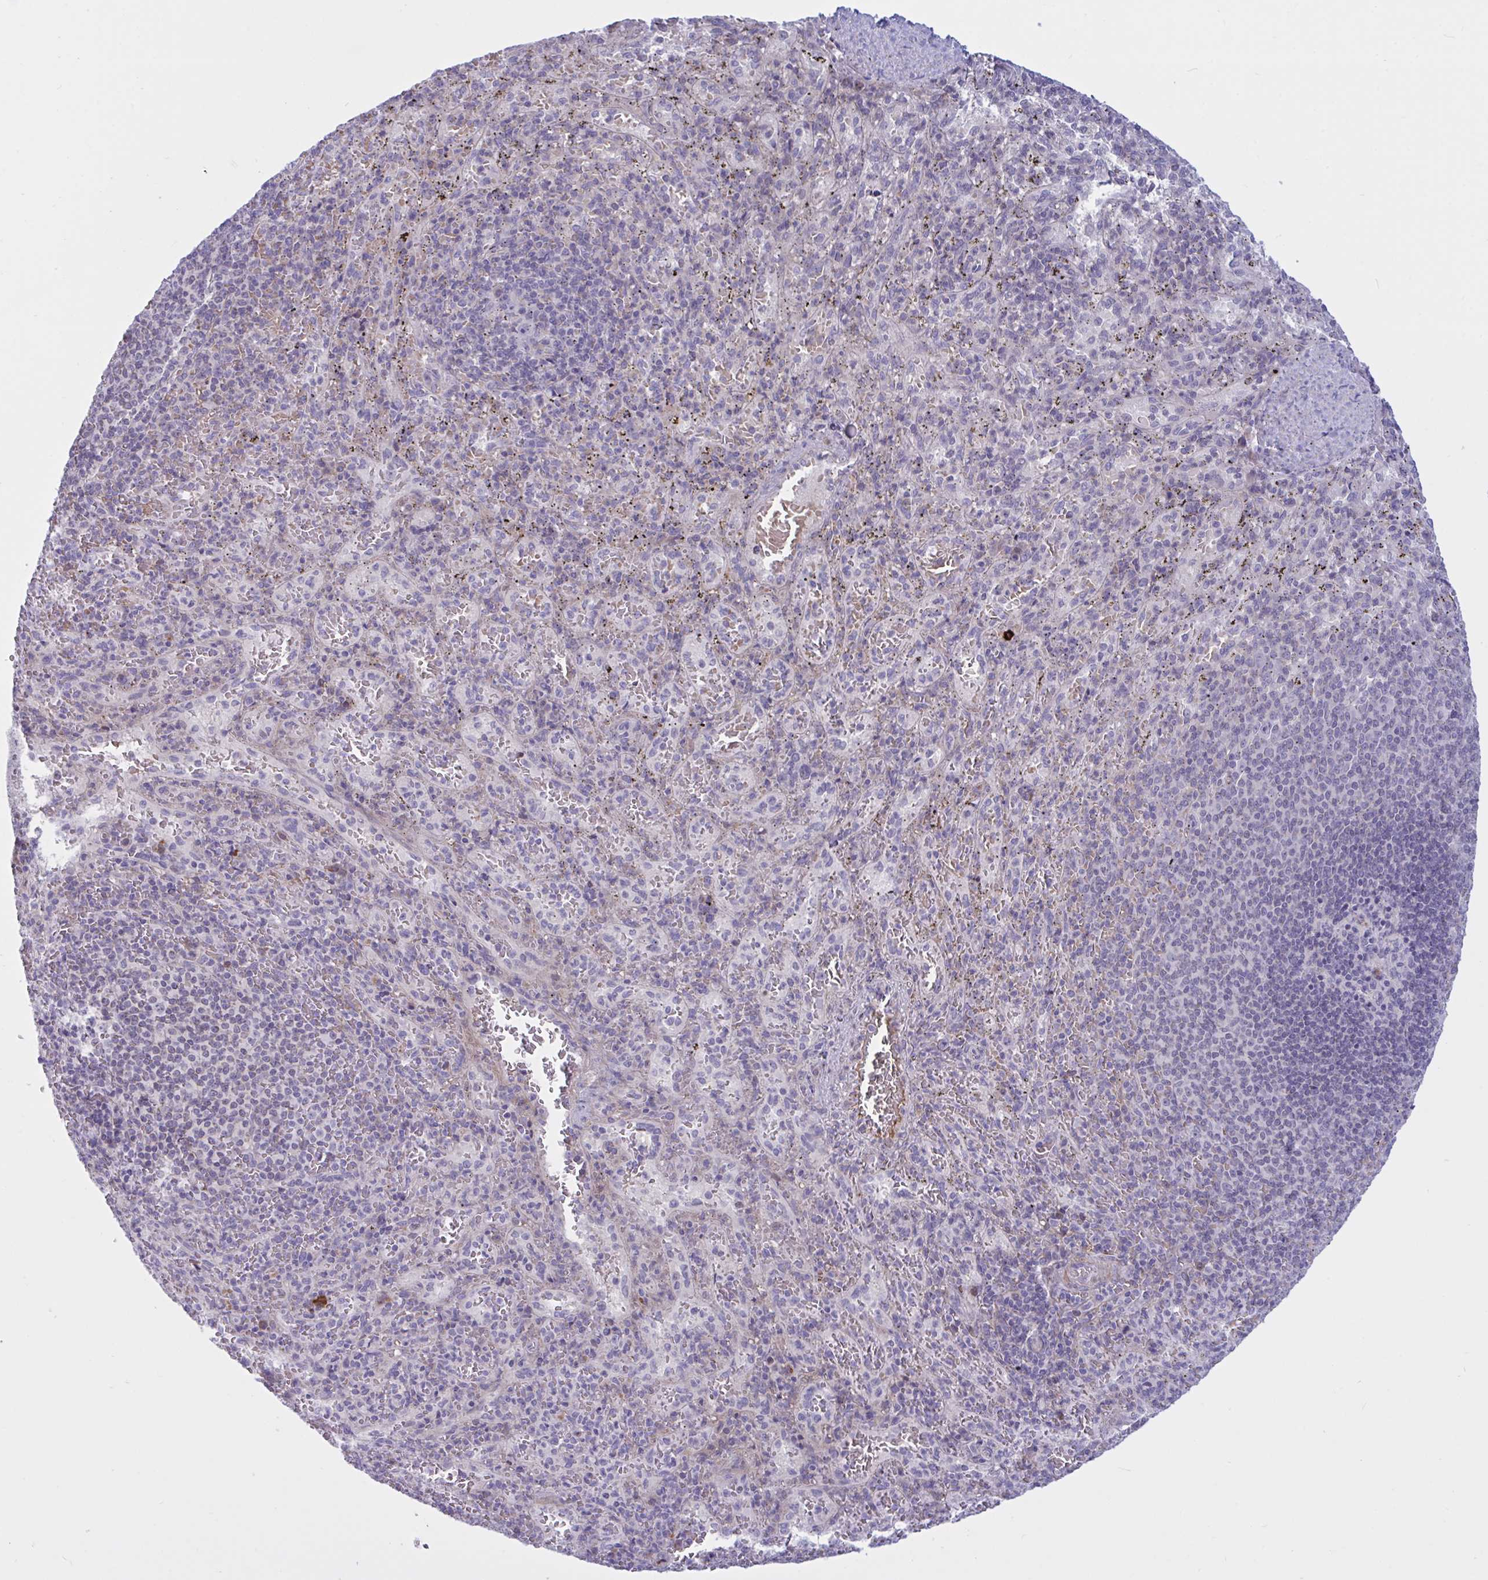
{"staining": {"intensity": "negative", "quantity": "none", "location": "none"}, "tissue": "spleen", "cell_type": "Cells in red pulp", "image_type": "normal", "snomed": [{"axis": "morphology", "description": "Normal tissue, NOS"}, {"axis": "topography", "description": "Spleen"}], "caption": "Immunohistochemical staining of benign human spleen exhibits no significant positivity in cells in red pulp.", "gene": "VWC2", "patient": {"sex": "male", "age": 57}}